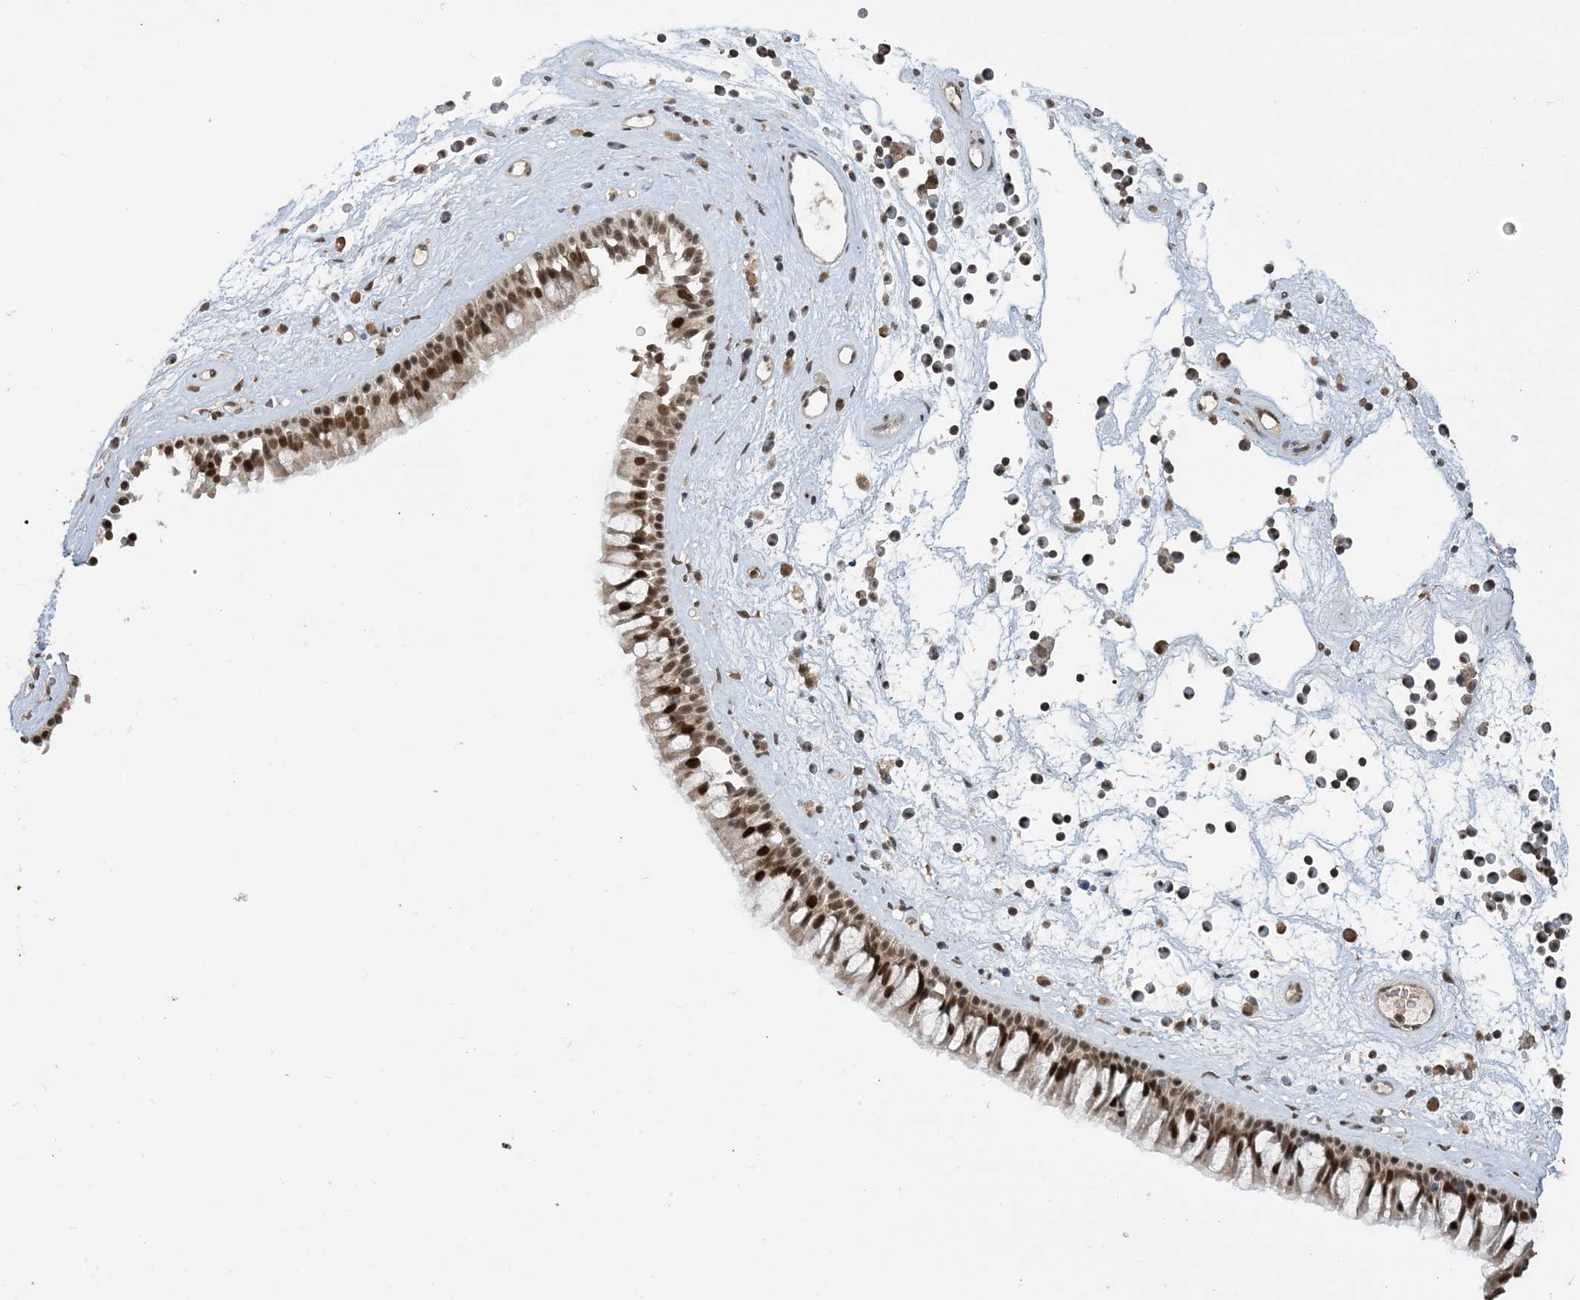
{"staining": {"intensity": "moderate", "quantity": ">75%", "location": "nuclear"}, "tissue": "nasopharynx", "cell_type": "Respiratory epithelial cells", "image_type": "normal", "snomed": [{"axis": "morphology", "description": "Normal tissue, NOS"}, {"axis": "topography", "description": "Nasopharynx"}], "caption": "Immunohistochemical staining of unremarkable human nasopharynx shows medium levels of moderate nuclear positivity in about >75% of respiratory epithelial cells.", "gene": "ACYP2", "patient": {"sex": "male", "age": 64}}